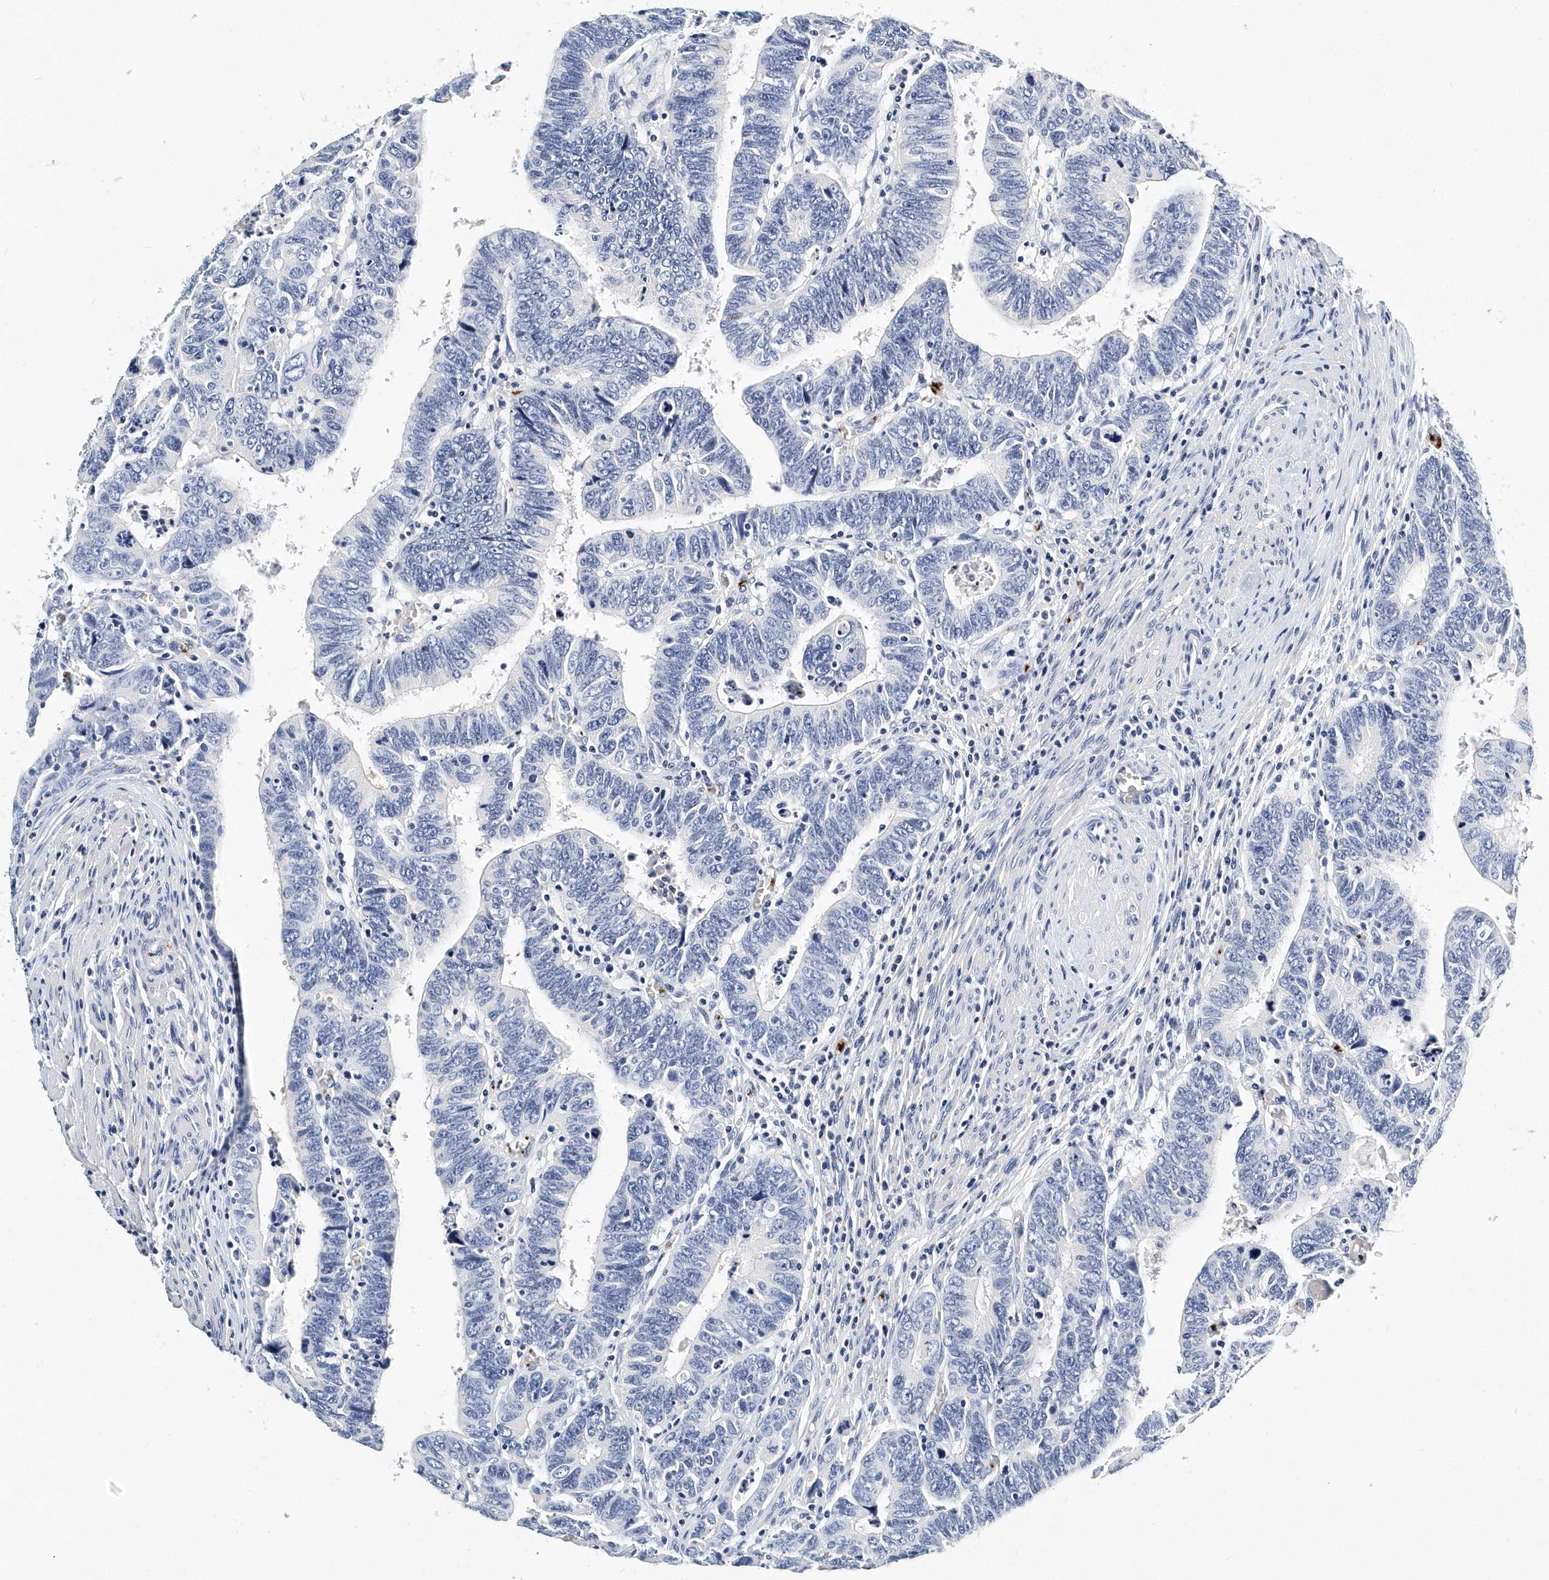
{"staining": {"intensity": "negative", "quantity": "none", "location": "none"}, "tissue": "colorectal cancer", "cell_type": "Tumor cells", "image_type": "cancer", "snomed": [{"axis": "morphology", "description": "Normal tissue, NOS"}, {"axis": "morphology", "description": "Adenocarcinoma, NOS"}, {"axis": "topography", "description": "Rectum"}], "caption": "This is an IHC micrograph of human colorectal cancer (adenocarcinoma). There is no positivity in tumor cells.", "gene": "ITGA2B", "patient": {"sex": "female", "age": 65}}